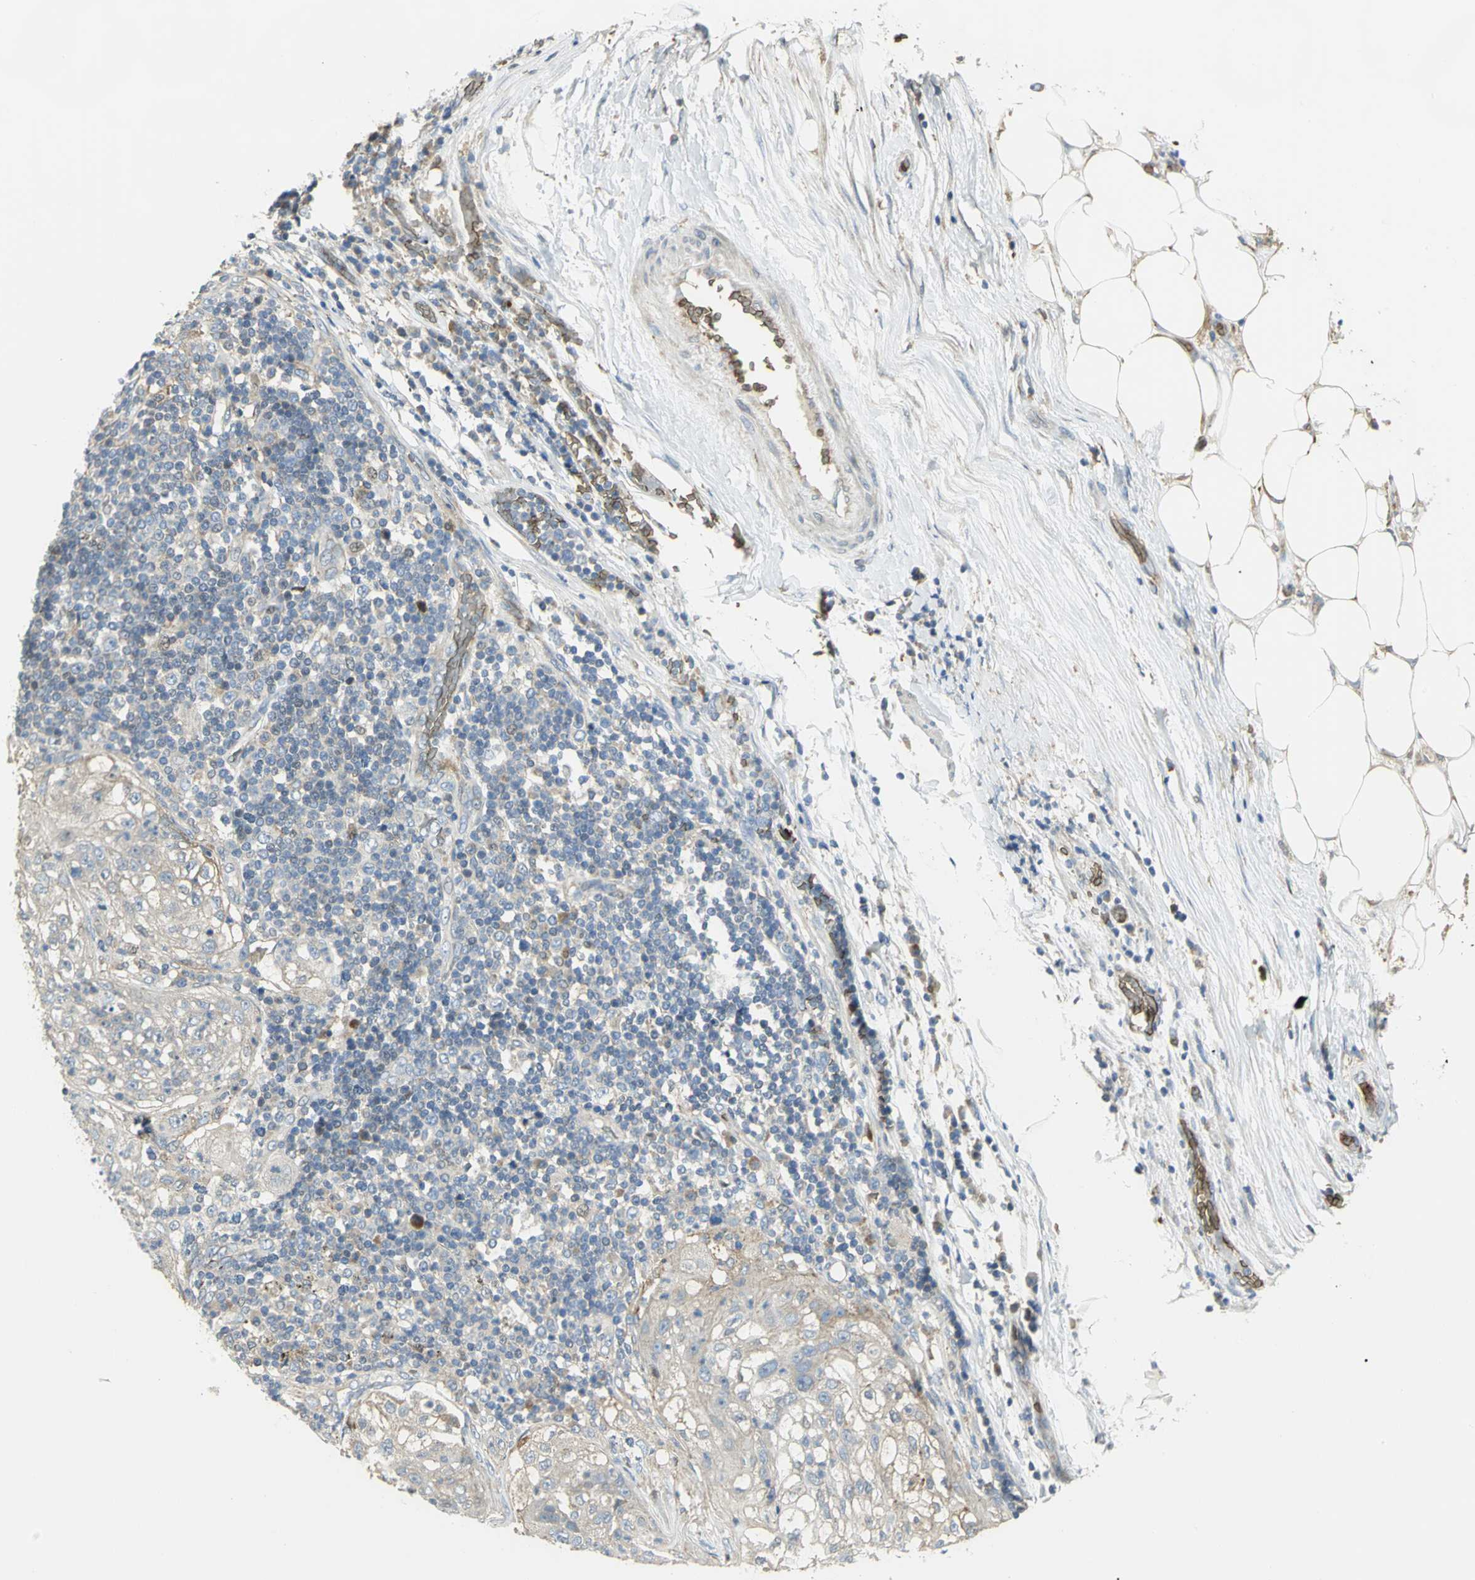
{"staining": {"intensity": "negative", "quantity": "none", "location": "none"}, "tissue": "lung cancer", "cell_type": "Tumor cells", "image_type": "cancer", "snomed": [{"axis": "morphology", "description": "Inflammation, NOS"}, {"axis": "morphology", "description": "Squamous cell carcinoma, NOS"}, {"axis": "topography", "description": "Lymph node"}, {"axis": "topography", "description": "Soft tissue"}, {"axis": "topography", "description": "Lung"}], "caption": "Immunohistochemistry image of neoplastic tissue: human lung cancer (squamous cell carcinoma) stained with DAB exhibits no significant protein expression in tumor cells.", "gene": "ANK1", "patient": {"sex": "male", "age": 66}}